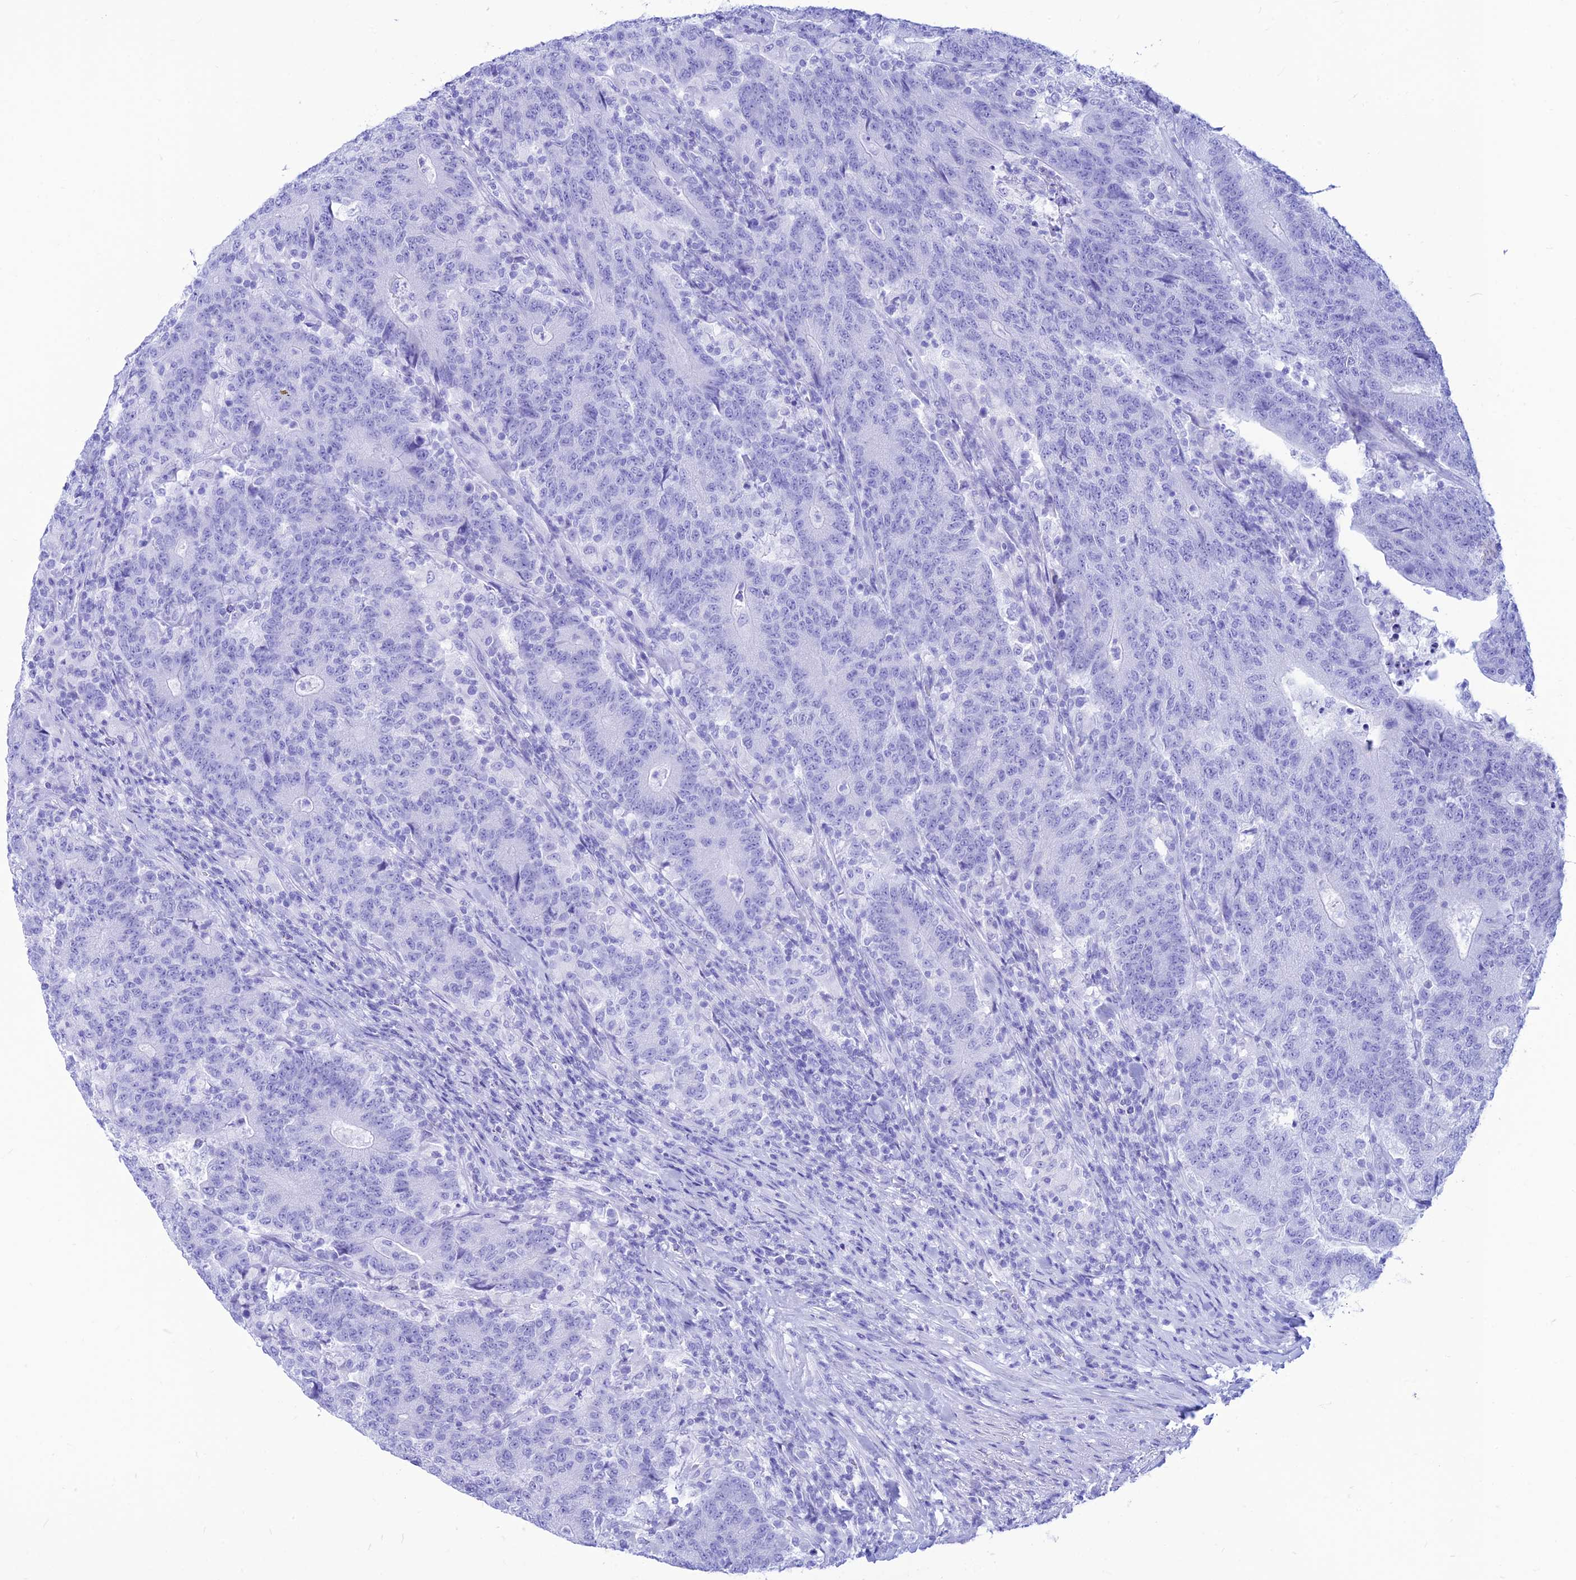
{"staining": {"intensity": "negative", "quantity": "none", "location": "none"}, "tissue": "colorectal cancer", "cell_type": "Tumor cells", "image_type": "cancer", "snomed": [{"axis": "morphology", "description": "Adenocarcinoma, NOS"}, {"axis": "topography", "description": "Colon"}], "caption": "Colorectal cancer stained for a protein using immunohistochemistry (IHC) displays no expression tumor cells.", "gene": "PRNP", "patient": {"sex": "female", "age": 75}}